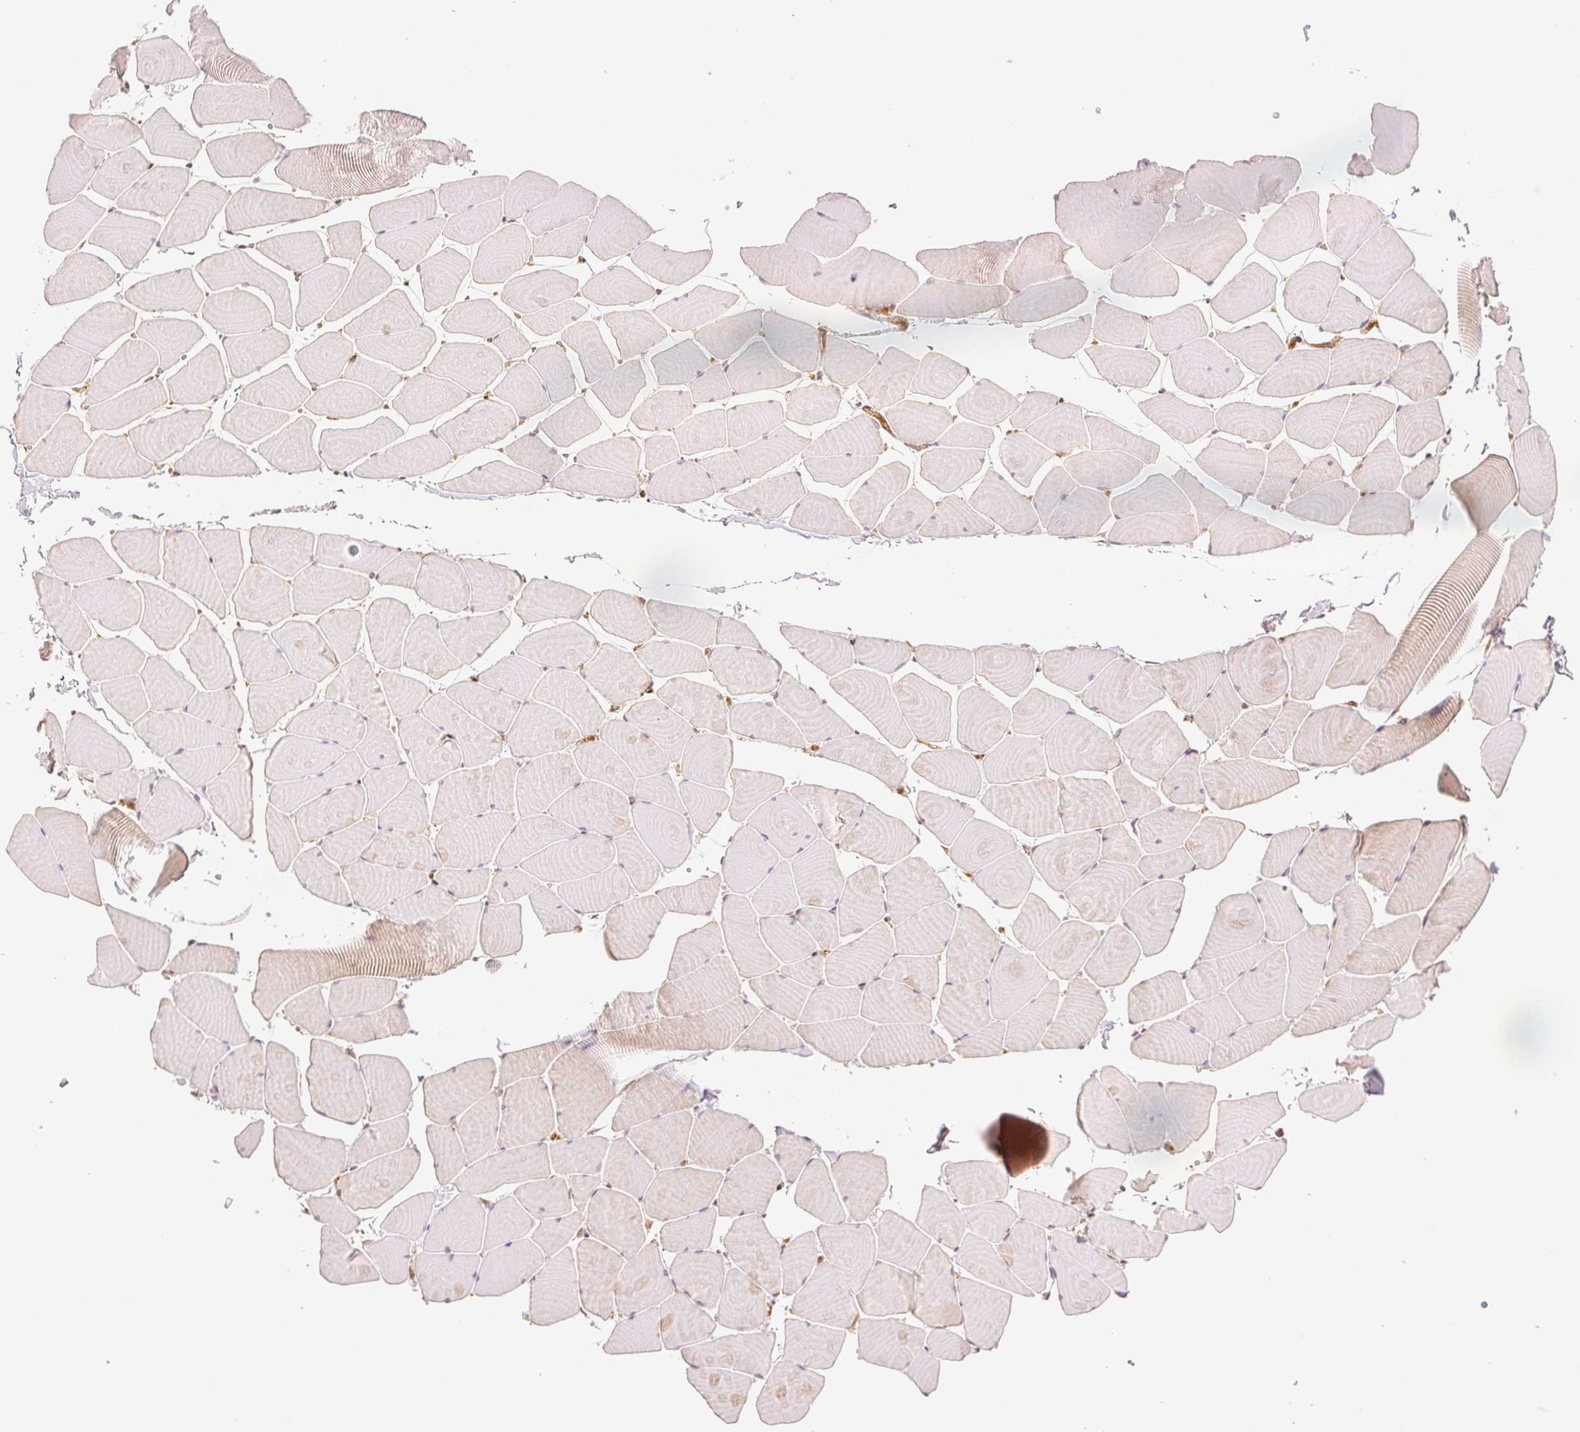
{"staining": {"intensity": "negative", "quantity": "none", "location": "none"}, "tissue": "skeletal muscle", "cell_type": "Myocytes", "image_type": "normal", "snomed": [{"axis": "morphology", "description": "Normal tissue, NOS"}, {"axis": "topography", "description": "Skeletal muscle"}], "caption": "Human skeletal muscle stained for a protein using immunohistochemistry (IHC) exhibits no expression in myocytes.", "gene": "DIAPH2", "patient": {"sex": "male", "age": 25}}